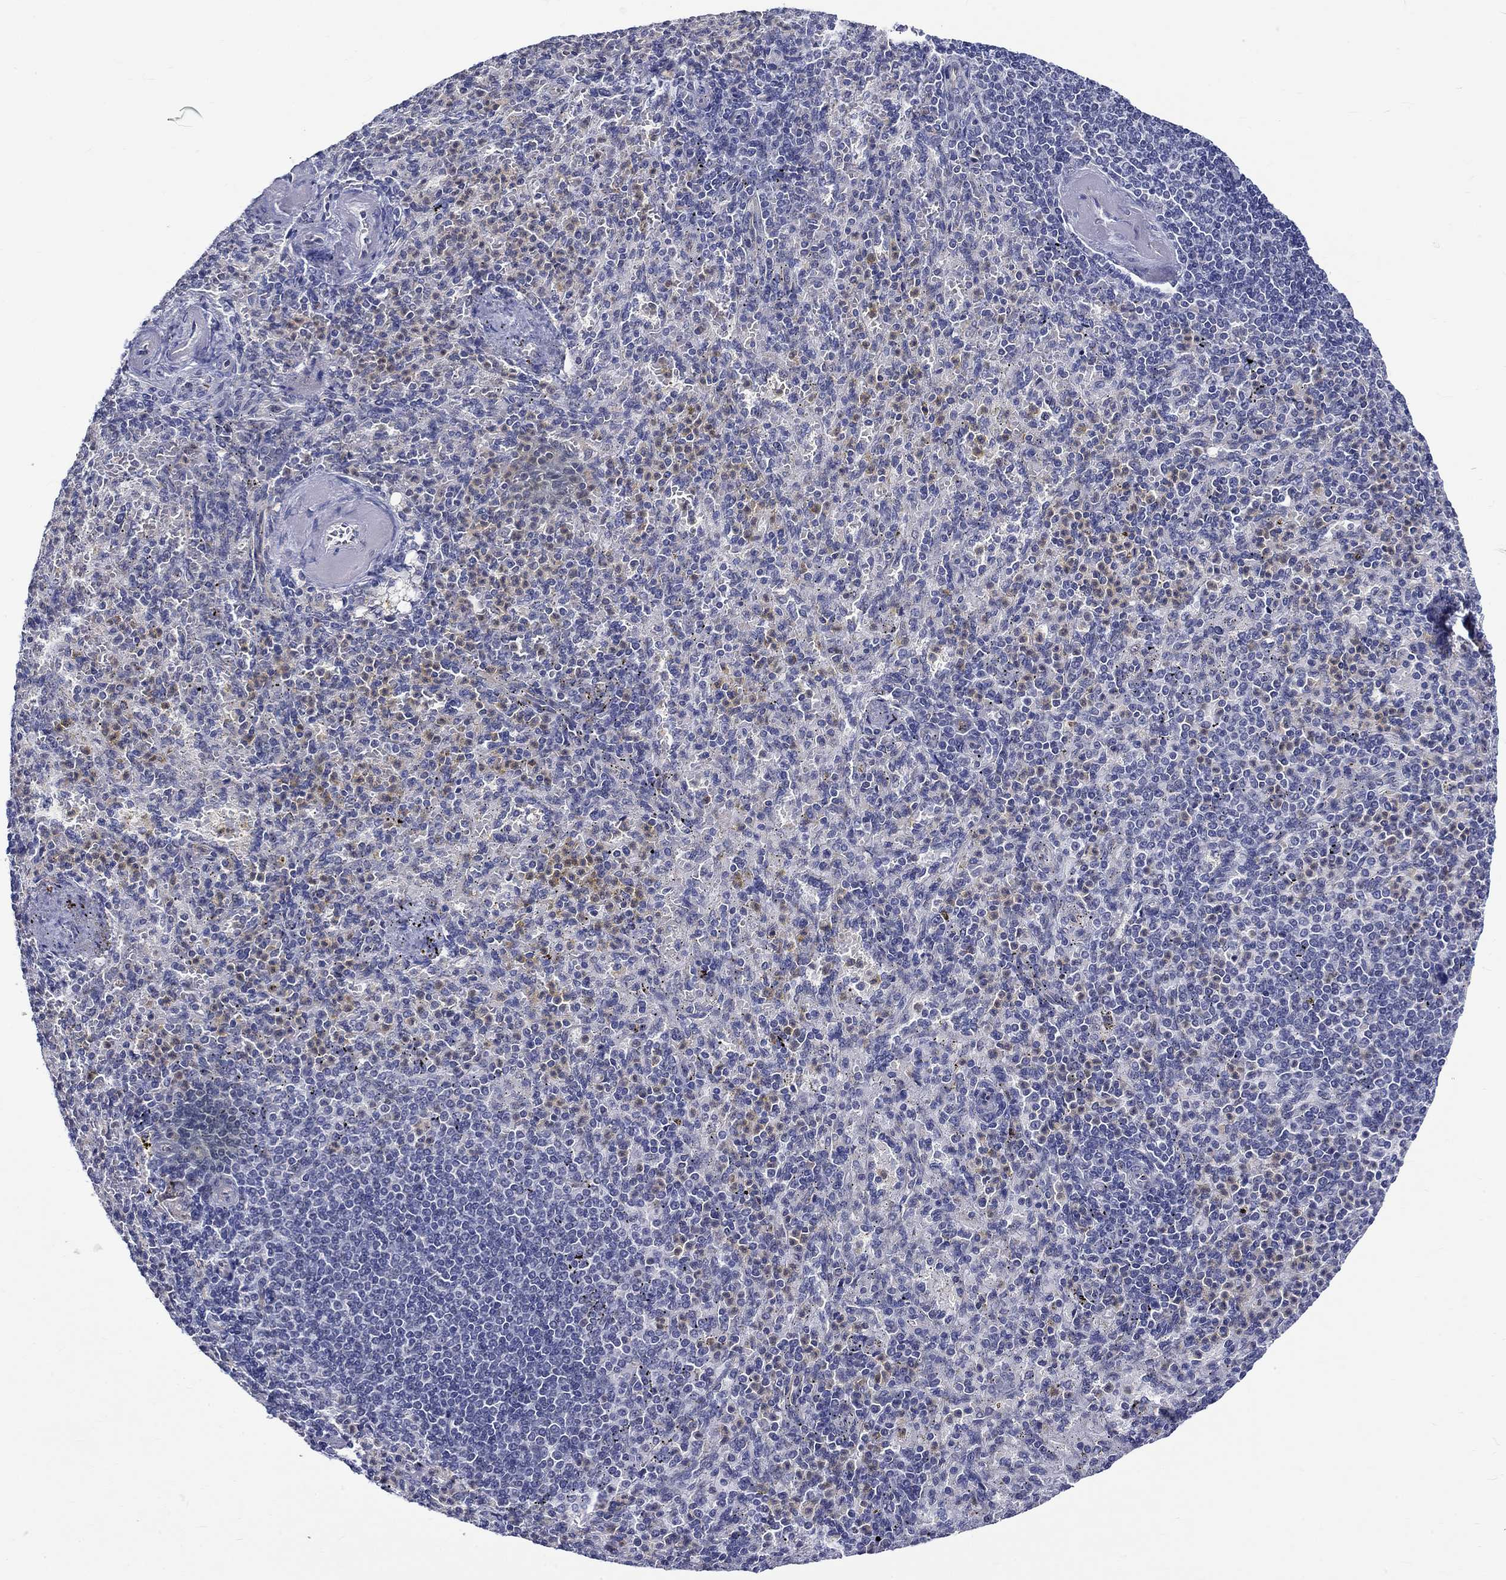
{"staining": {"intensity": "negative", "quantity": "none", "location": "none"}, "tissue": "spleen", "cell_type": "Cells in red pulp", "image_type": "normal", "snomed": [{"axis": "morphology", "description": "Normal tissue, NOS"}, {"axis": "topography", "description": "Spleen"}], "caption": "High power microscopy photomicrograph of an IHC photomicrograph of normal spleen, revealing no significant staining in cells in red pulp.", "gene": "ST6GALNAC1", "patient": {"sex": "female", "age": 74}}